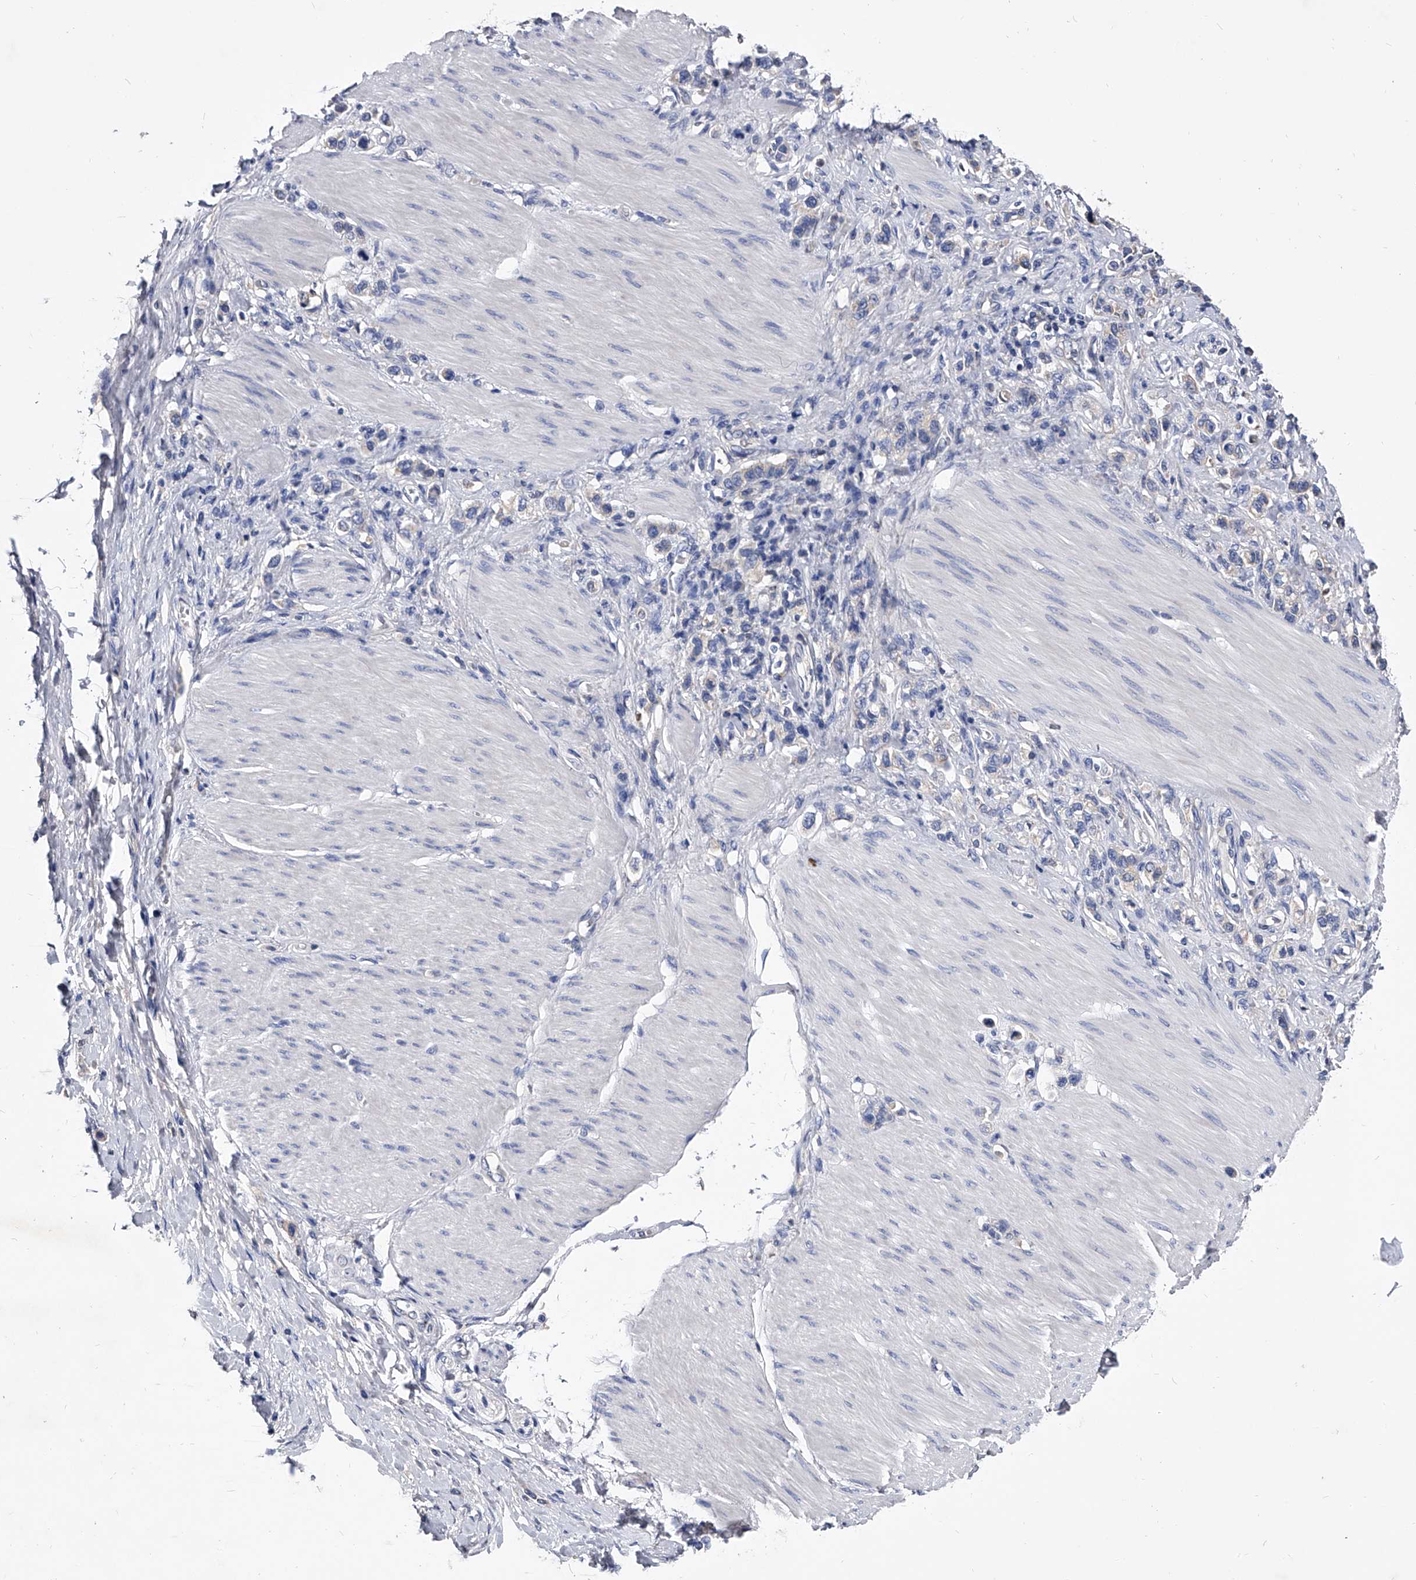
{"staining": {"intensity": "negative", "quantity": "none", "location": "none"}, "tissue": "stomach cancer", "cell_type": "Tumor cells", "image_type": "cancer", "snomed": [{"axis": "morphology", "description": "Adenocarcinoma, NOS"}, {"axis": "topography", "description": "Stomach"}], "caption": "DAB immunohistochemical staining of stomach cancer demonstrates no significant positivity in tumor cells.", "gene": "EFCAB7", "patient": {"sex": "female", "age": 65}}